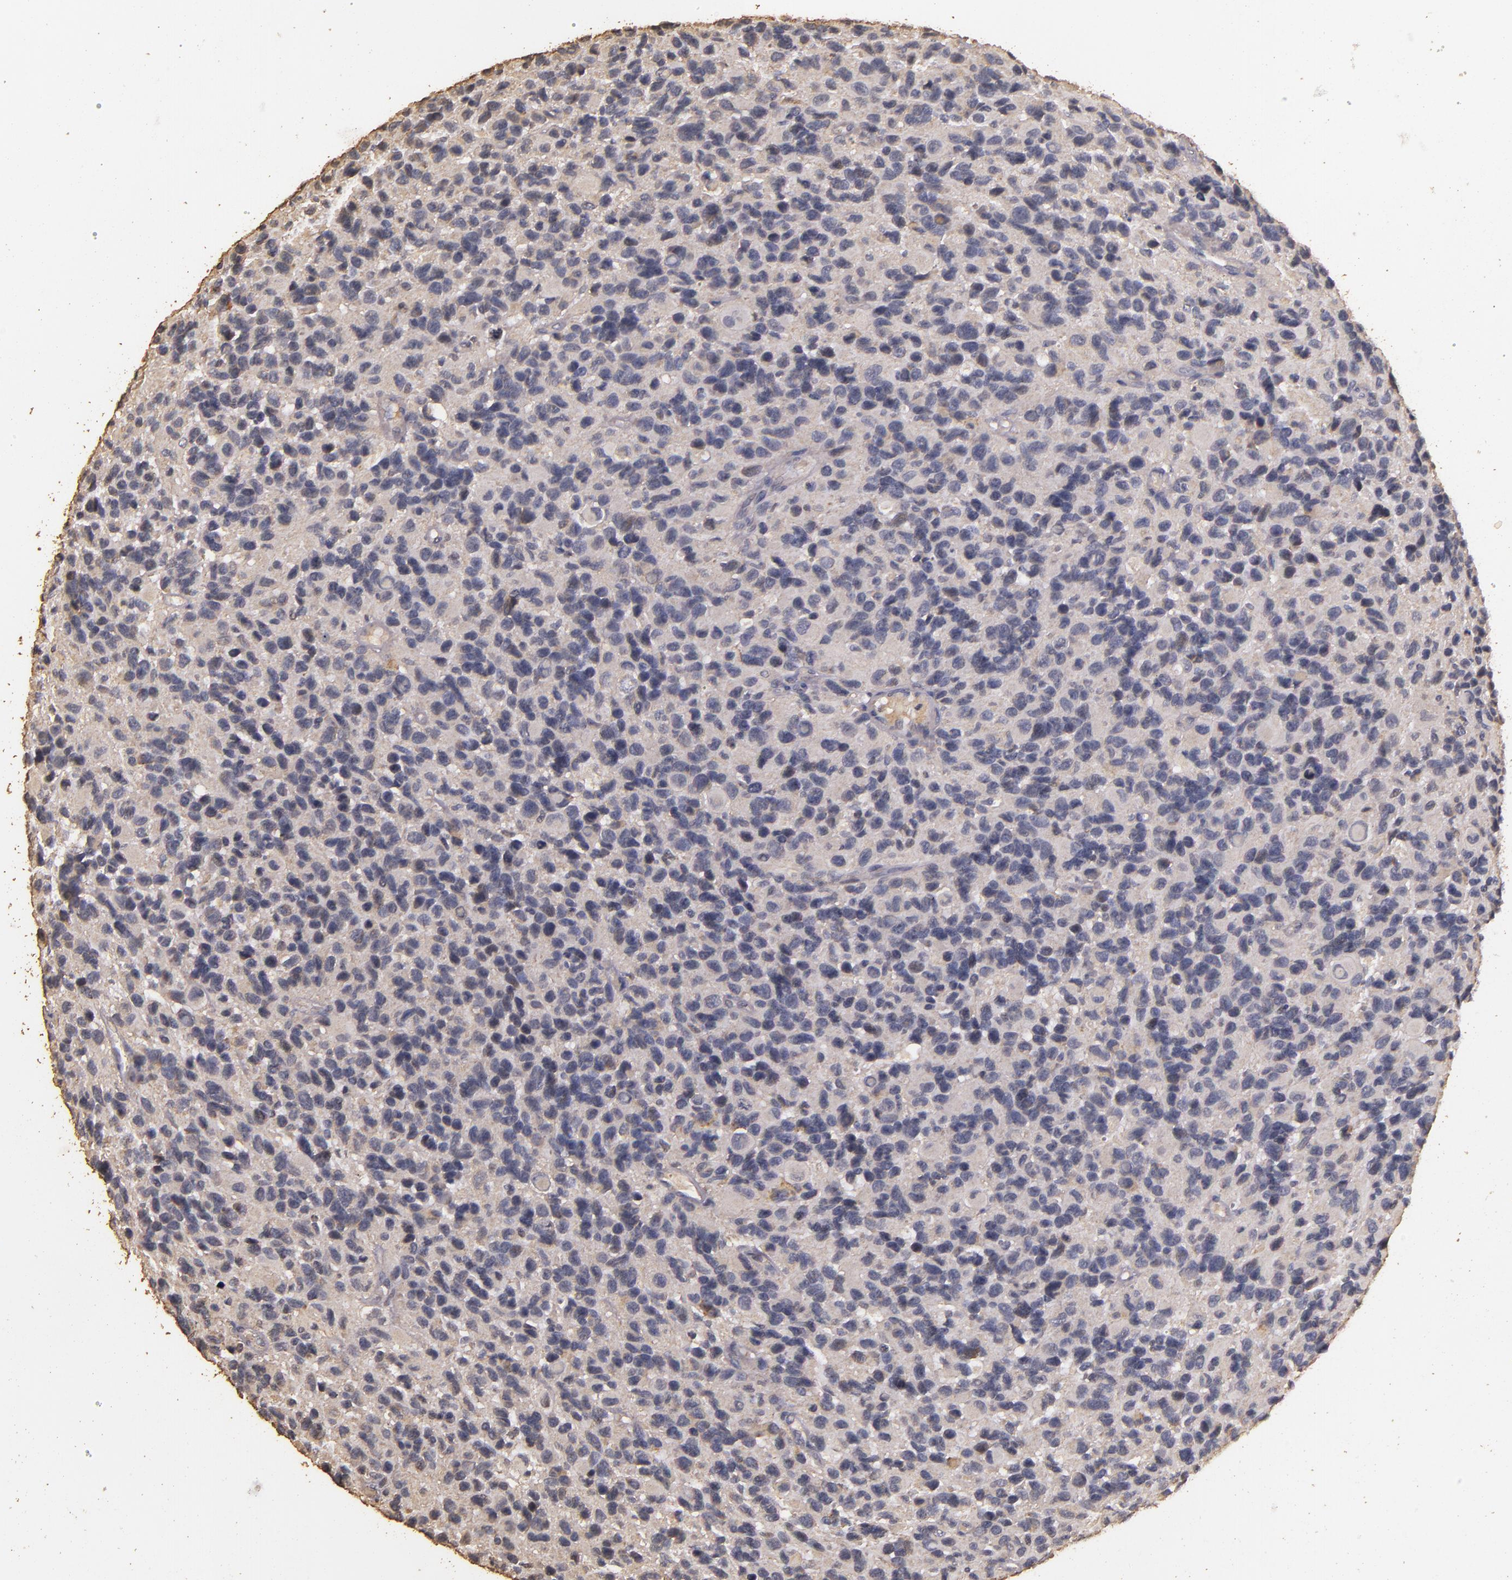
{"staining": {"intensity": "negative", "quantity": "none", "location": "none"}, "tissue": "glioma", "cell_type": "Tumor cells", "image_type": "cancer", "snomed": [{"axis": "morphology", "description": "Glioma, malignant, High grade"}, {"axis": "topography", "description": "Brain"}], "caption": "High power microscopy micrograph of an IHC histopathology image of glioma, revealing no significant expression in tumor cells. Brightfield microscopy of immunohistochemistry stained with DAB (3,3'-diaminobenzidine) (brown) and hematoxylin (blue), captured at high magnification.", "gene": "BCL2L13", "patient": {"sex": "male", "age": 77}}